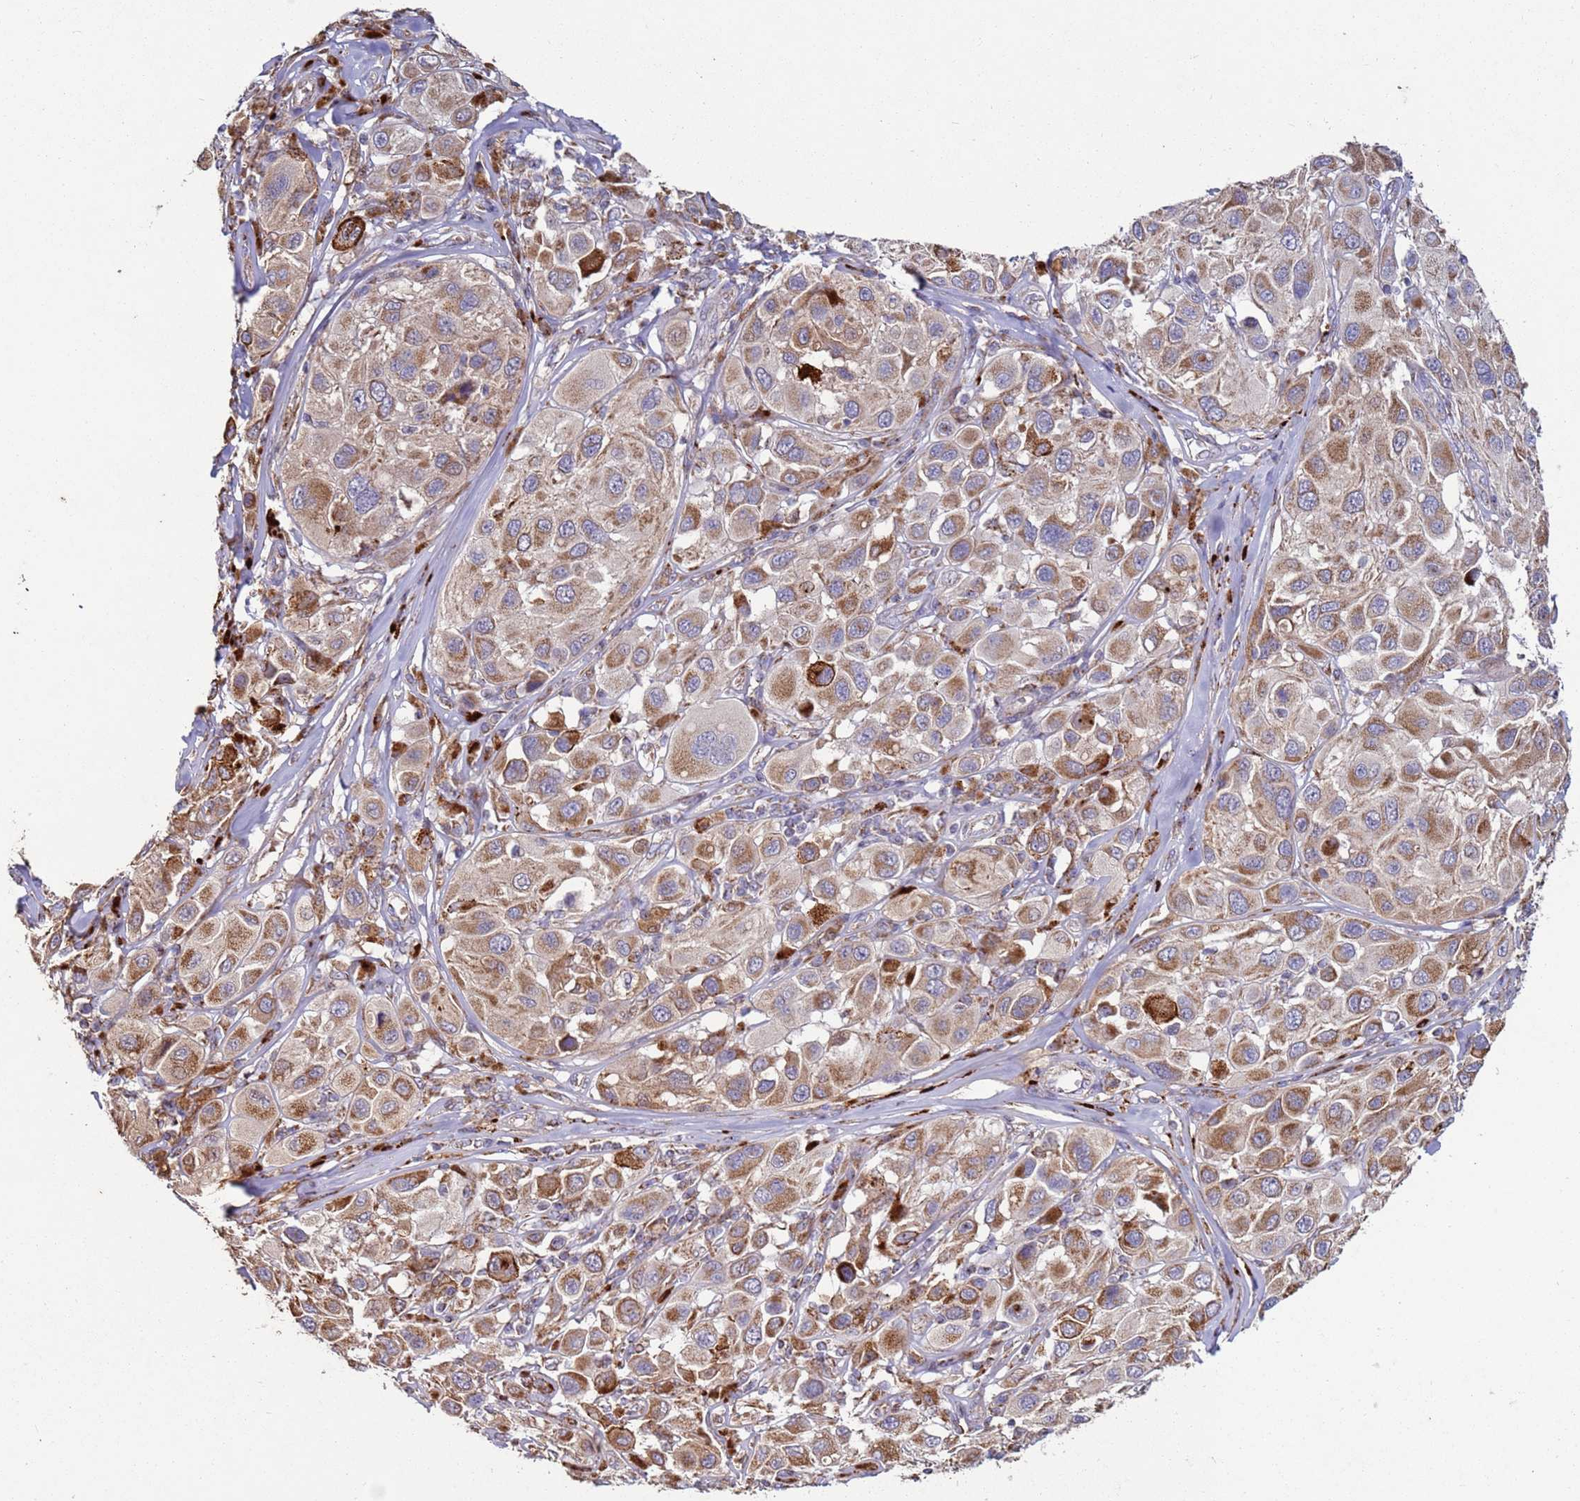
{"staining": {"intensity": "moderate", "quantity": ">75%", "location": "cytoplasmic/membranous"}, "tissue": "melanoma", "cell_type": "Tumor cells", "image_type": "cancer", "snomed": [{"axis": "morphology", "description": "Malignant melanoma, Metastatic site"}, {"axis": "topography", "description": "Skin"}], "caption": "IHC micrograph of neoplastic tissue: human malignant melanoma (metastatic site) stained using immunohistochemistry (IHC) displays medium levels of moderate protein expression localized specifically in the cytoplasmic/membranous of tumor cells, appearing as a cytoplasmic/membranous brown color.", "gene": "FBXO33", "patient": {"sex": "male", "age": 41}}